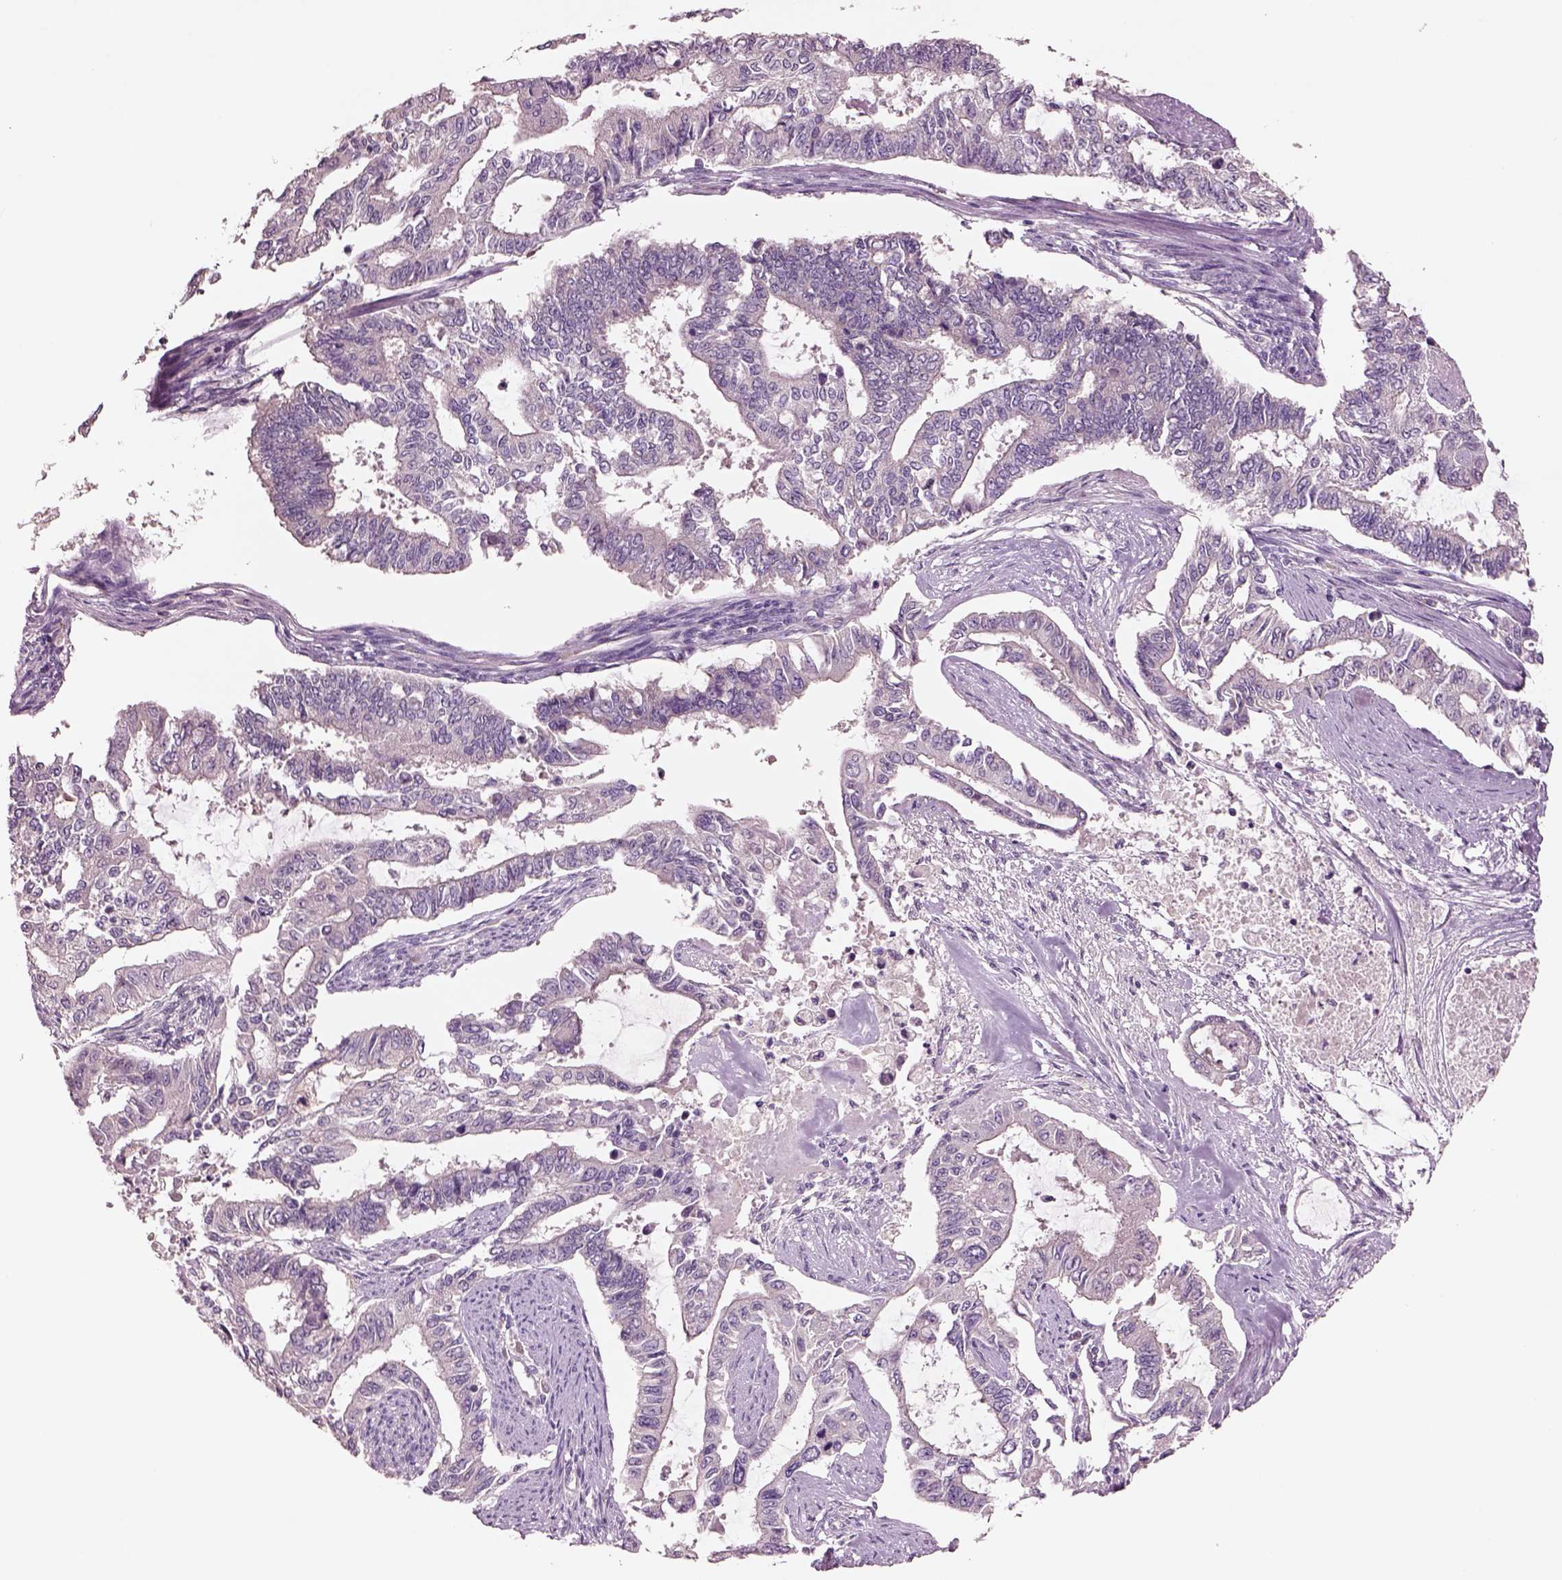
{"staining": {"intensity": "negative", "quantity": "none", "location": "none"}, "tissue": "endometrial cancer", "cell_type": "Tumor cells", "image_type": "cancer", "snomed": [{"axis": "morphology", "description": "Adenocarcinoma, NOS"}, {"axis": "topography", "description": "Uterus"}], "caption": "Tumor cells show no significant staining in endometrial cancer (adenocarcinoma). (DAB (3,3'-diaminobenzidine) immunohistochemistry with hematoxylin counter stain).", "gene": "DUOXA2", "patient": {"sex": "female", "age": 59}}